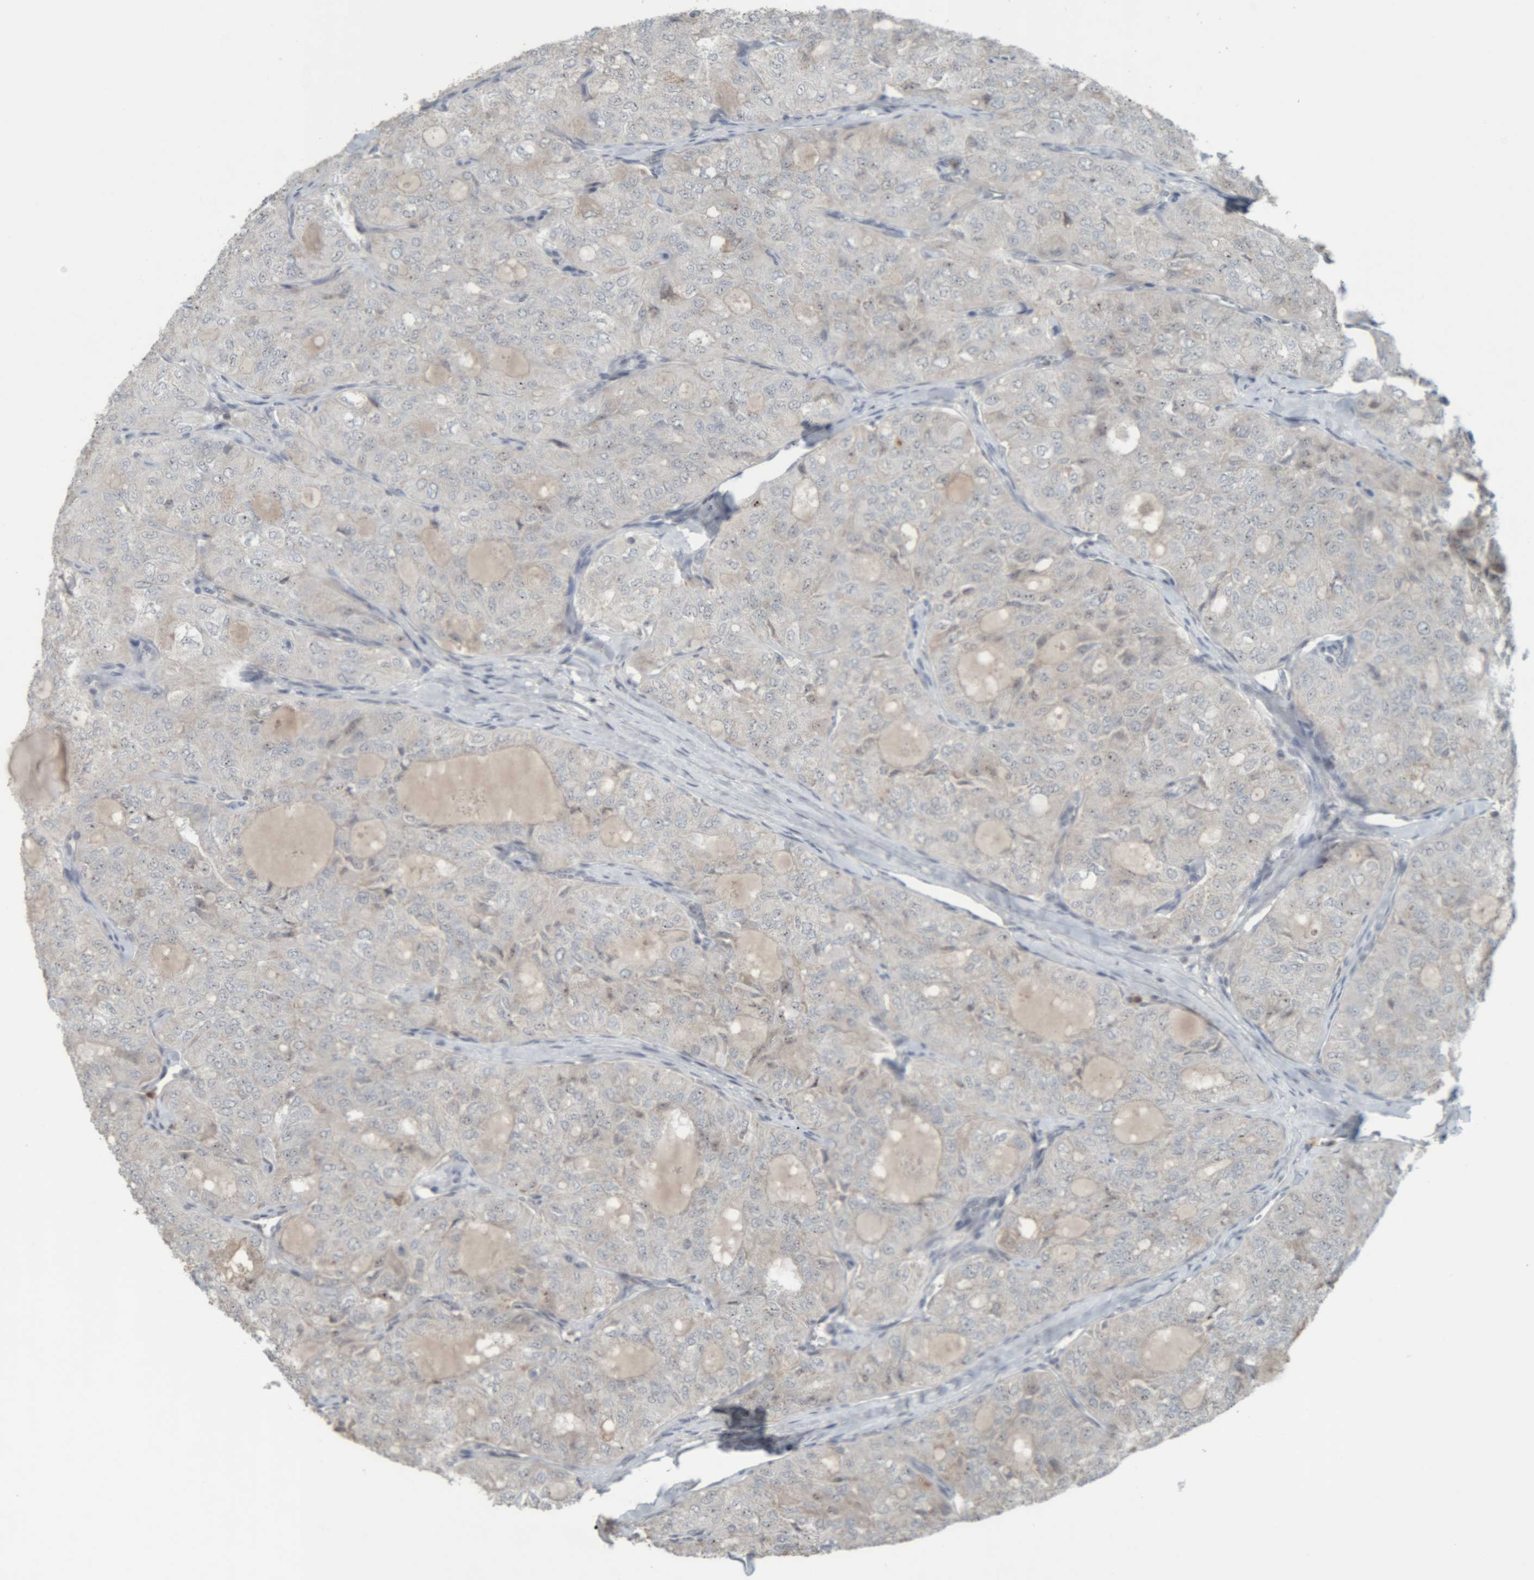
{"staining": {"intensity": "negative", "quantity": "none", "location": "none"}, "tissue": "thyroid cancer", "cell_type": "Tumor cells", "image_type": "cancer", "snomed": [{"axis": "morphology", "description": "Follicular adenoma carcinoma, NOS"}, {"axis": "topography", "description": "Thyroid gland"}], "caption": "The histopathology image displays no staining of tumor cells in follicular adenoma carcinoma (thyroid). Brightfield microscopy of immunohistochemistry stained with DAB (3,3'-diaminobenzidine) (brown) and hematoxylin (blue), captured at high magnification.", "gene": "RPF1", "patient": {"sex": "male", "age": 75}}